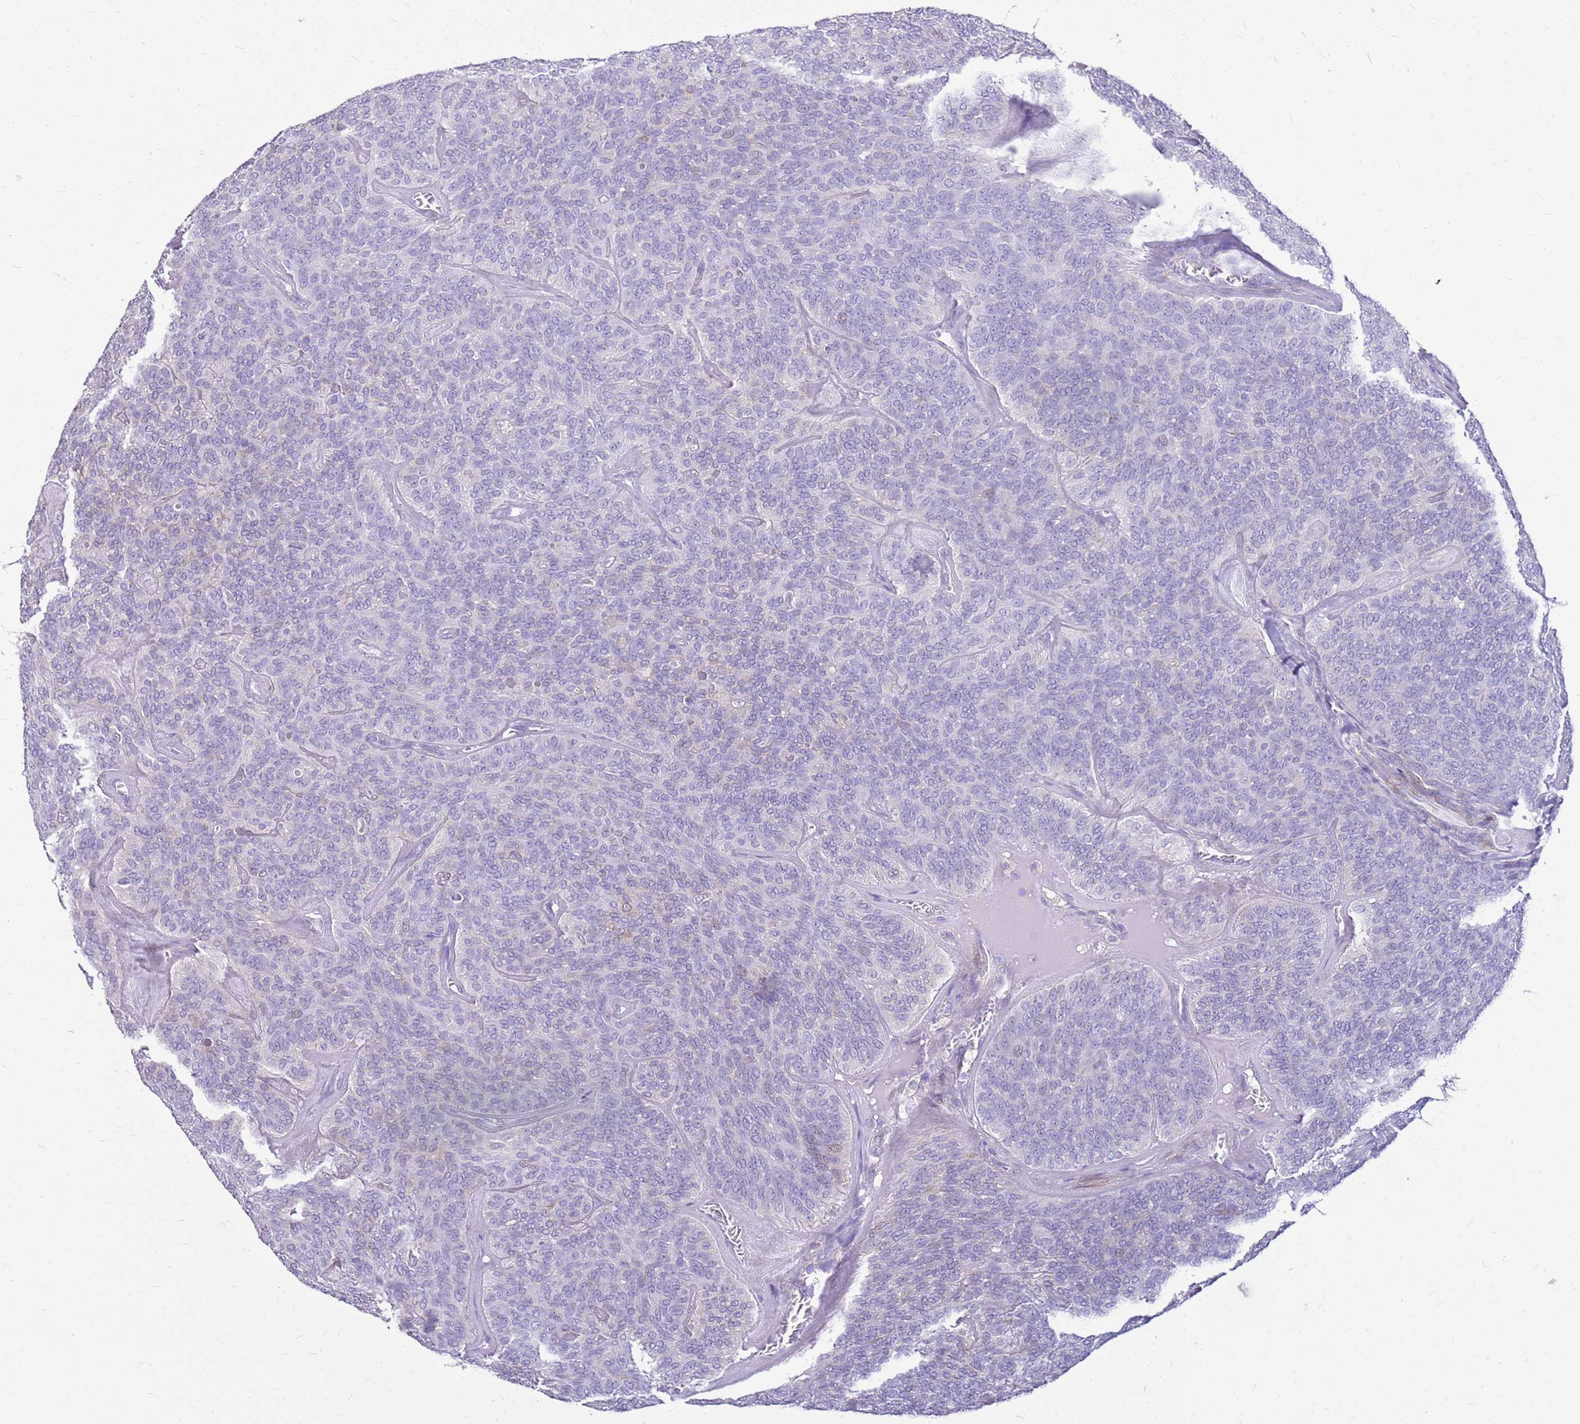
{"staining": {"intensity": "negative", "quantity": "none", "location": "none"}, "tissue": "head and neck cancer", "cell_type": "Tumor cells", "image_type": "cancer", "snomed": [{"axis": "morphology", "description": "Adenocarcinoma, NOS"}, {"axis": "topography", "description": "Head-Neck"}], "caption": "This photomicrograph is of head and neck cancer stained with IHC to label a protein in brown with the nuclei are counter-stained blue. There is no positivity in tumor cells. Brightfield microscopy of IHC stained with DAB (brown) and hematoxylin (blue), captured at high magnification.", "gene": "HSPB1", "patient": {"sex": "male", "age": 66}}